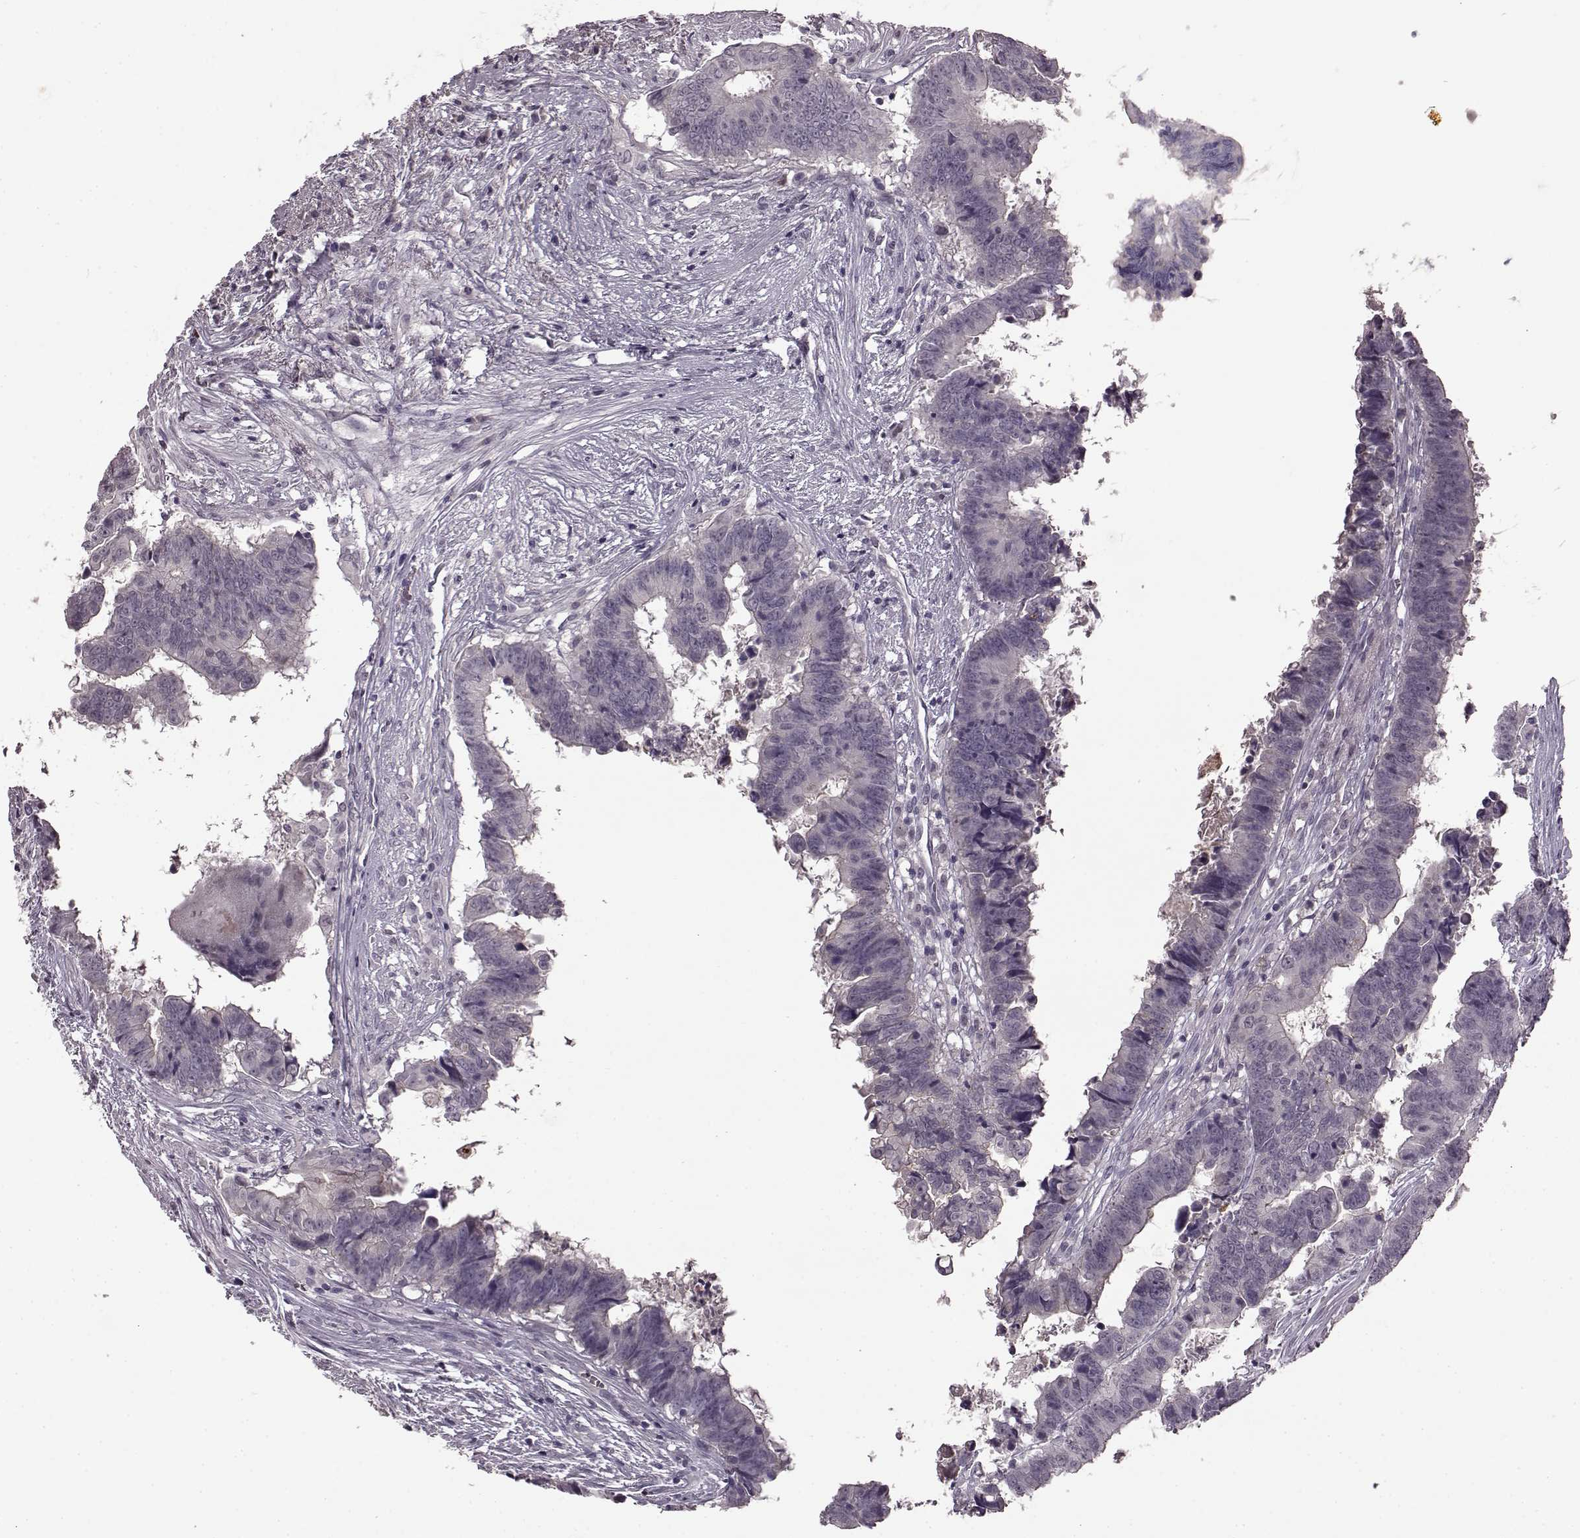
{"staining": {"intensity": "negative", "quantity": "none", "location": "none"}, "tissue": "colorectal cancer", "cell_type": "Tumor cells", "image_type": "cancer", "snomed": [{"axis": "morphology", "description": "Adenocarcinoma, NOS"}, {"axis": "topography", "description": "Colon"}], "caption": "Tumor cells are negative for protein expression in human colorectal cancer (adenocarcinoma).", "gene": "CNGA3", "patient": {"sex": "female", "age": 82}}